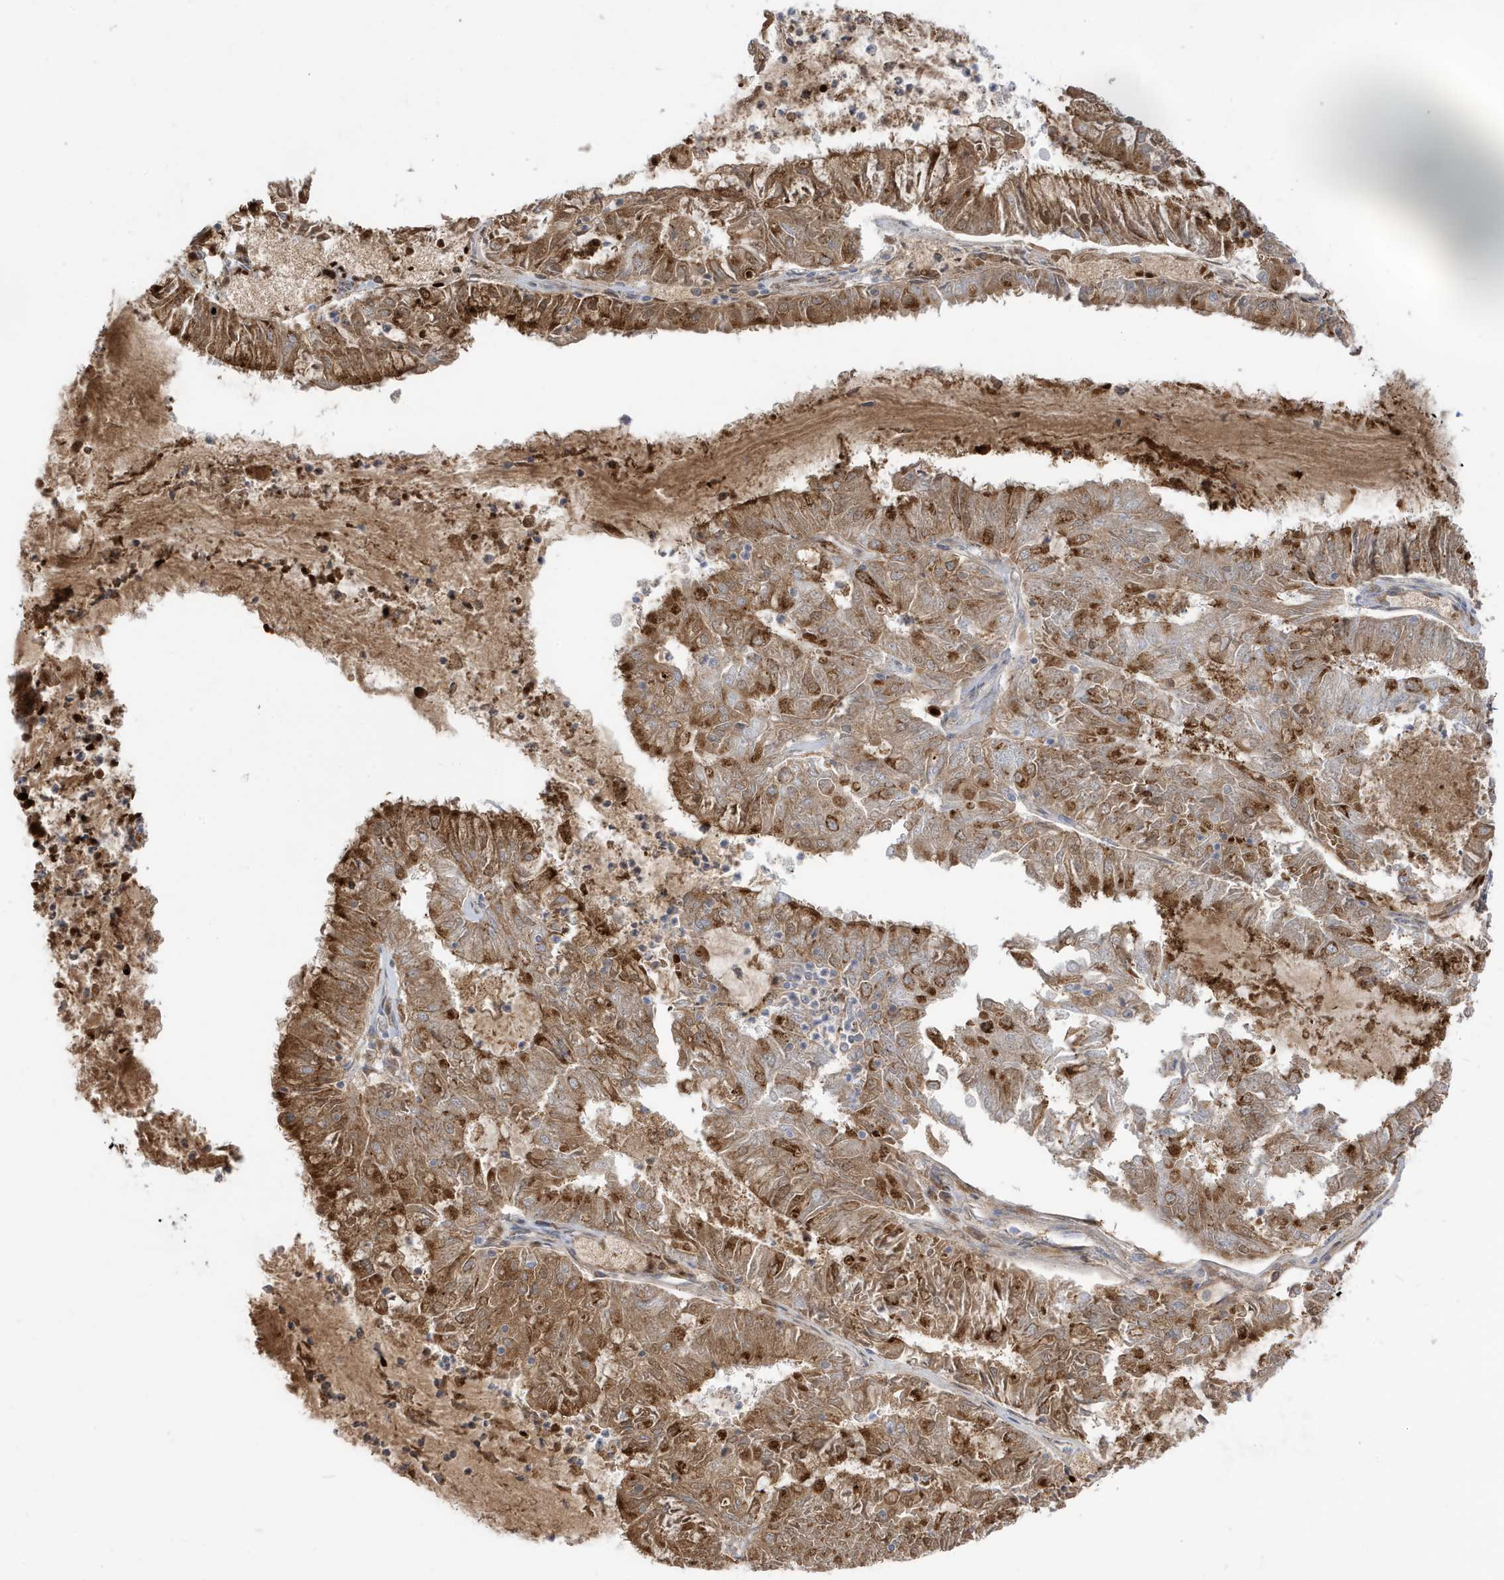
{"staining": {"intensity": "moderate", "quantity": ">75%", "location": "cytoplasmic/membranous,nuclear"}, "tissue": "endometrial cancer", "cell_type": "Tumor cells", "image_type": "cancer", "snomed": [{"axis": "morphology", "description": "Adenocarcinoma, NOS"}, {"axis": "topography", "description": "Endometrium"}], "caption": "A medium amount of moderate cytoplasmic/membranous and nuclear staining is seen in about >75% of tumor cells in endometrial cancer tissue. Nuclei are stained in blue.", "gene": "IFT57", "patient": {"sex": "female", "age": 57}}